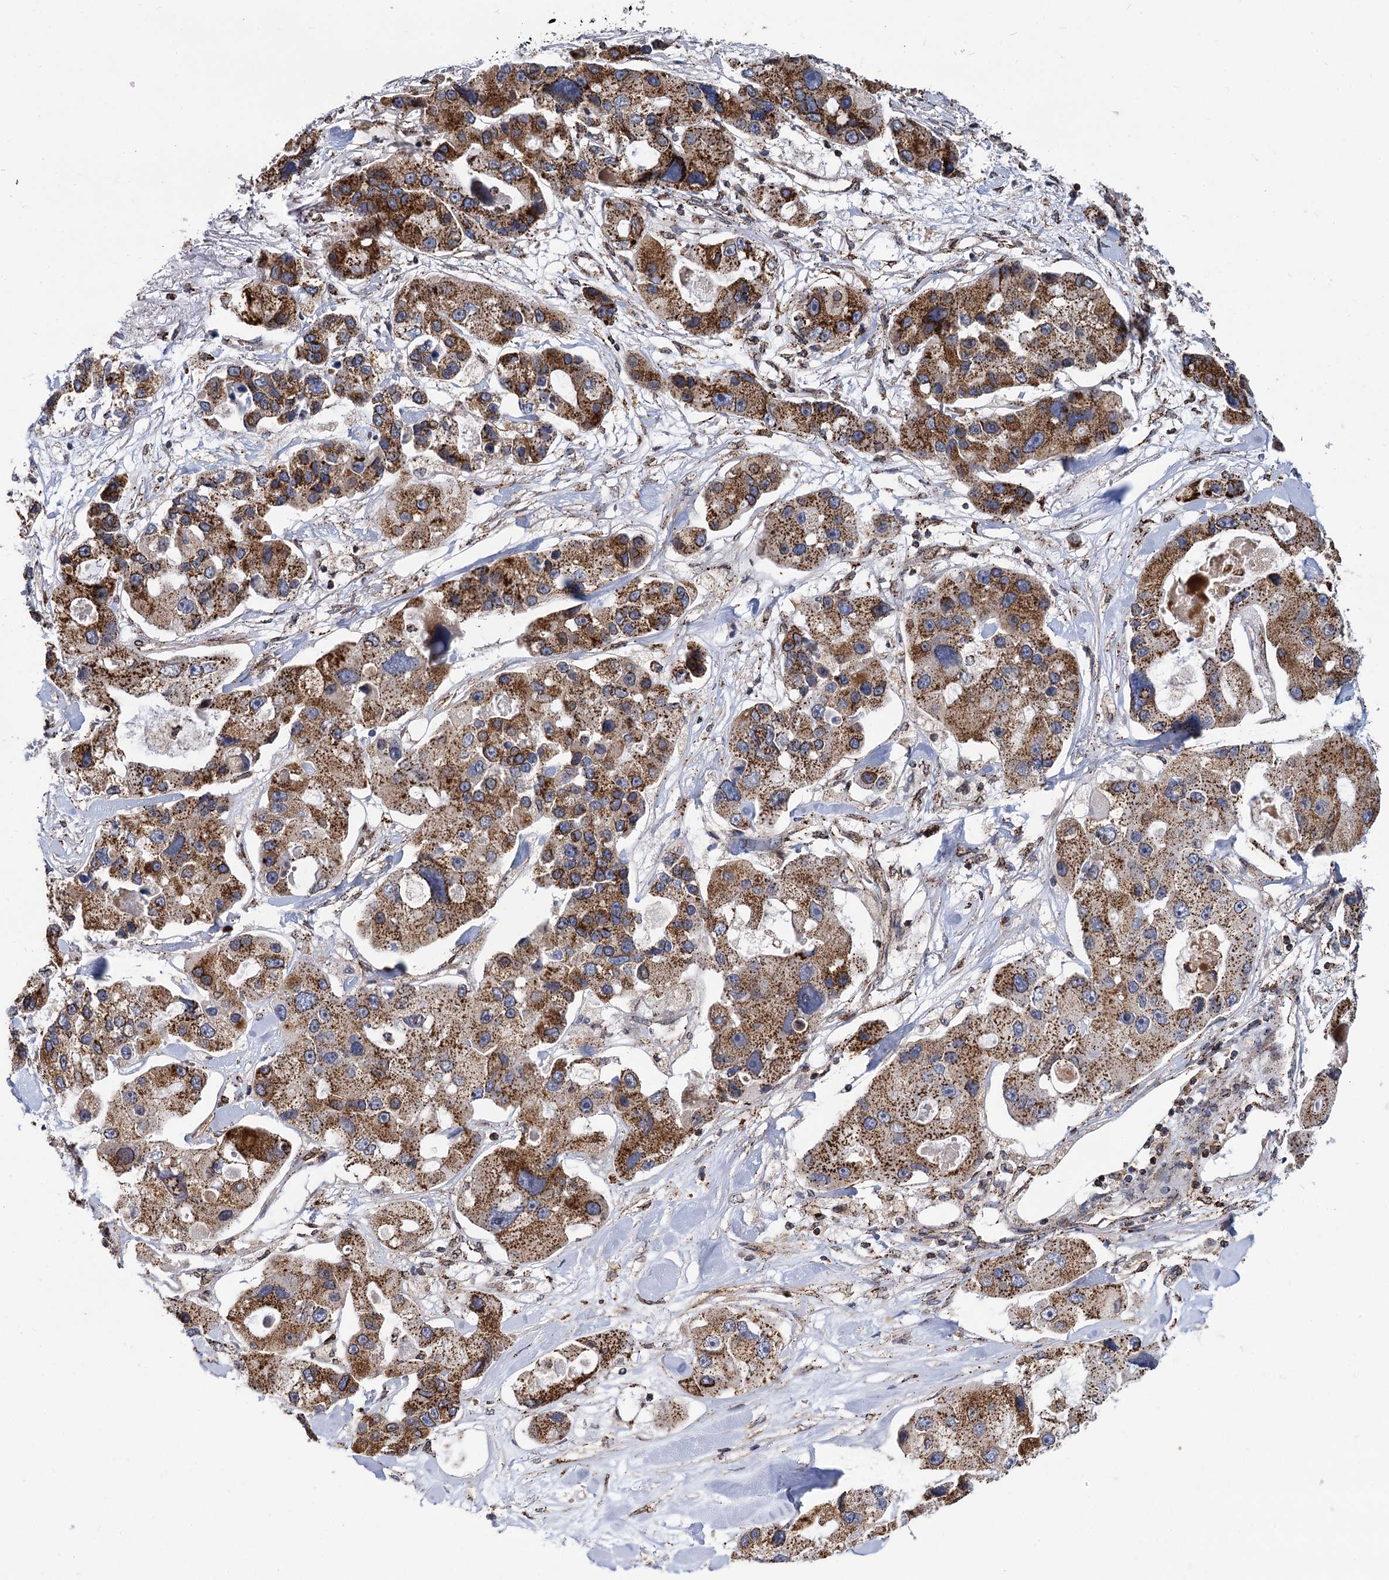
{"staining": {"intensity": "moderate", "quantity": ">75%", "location": "cytoplasmic/membranous"}, "tissue": "lung cancer", "cell_type": "Tumor cells", "image_type": "cancer", "snomed": [{"axis": "morphology", "description": "Adenocarcinoma, NOS"}, {"axis": "topography", "description": "Lung"}], "caption": "Immunohistochemical staining of lung adenocarcinoma exhibits medium levels of moderate cytoplasmic/membranous expression in approximately >75% of tumor cells.", "gene": "SUPT20H", "patient": {"sex": "female", "age": 54}}